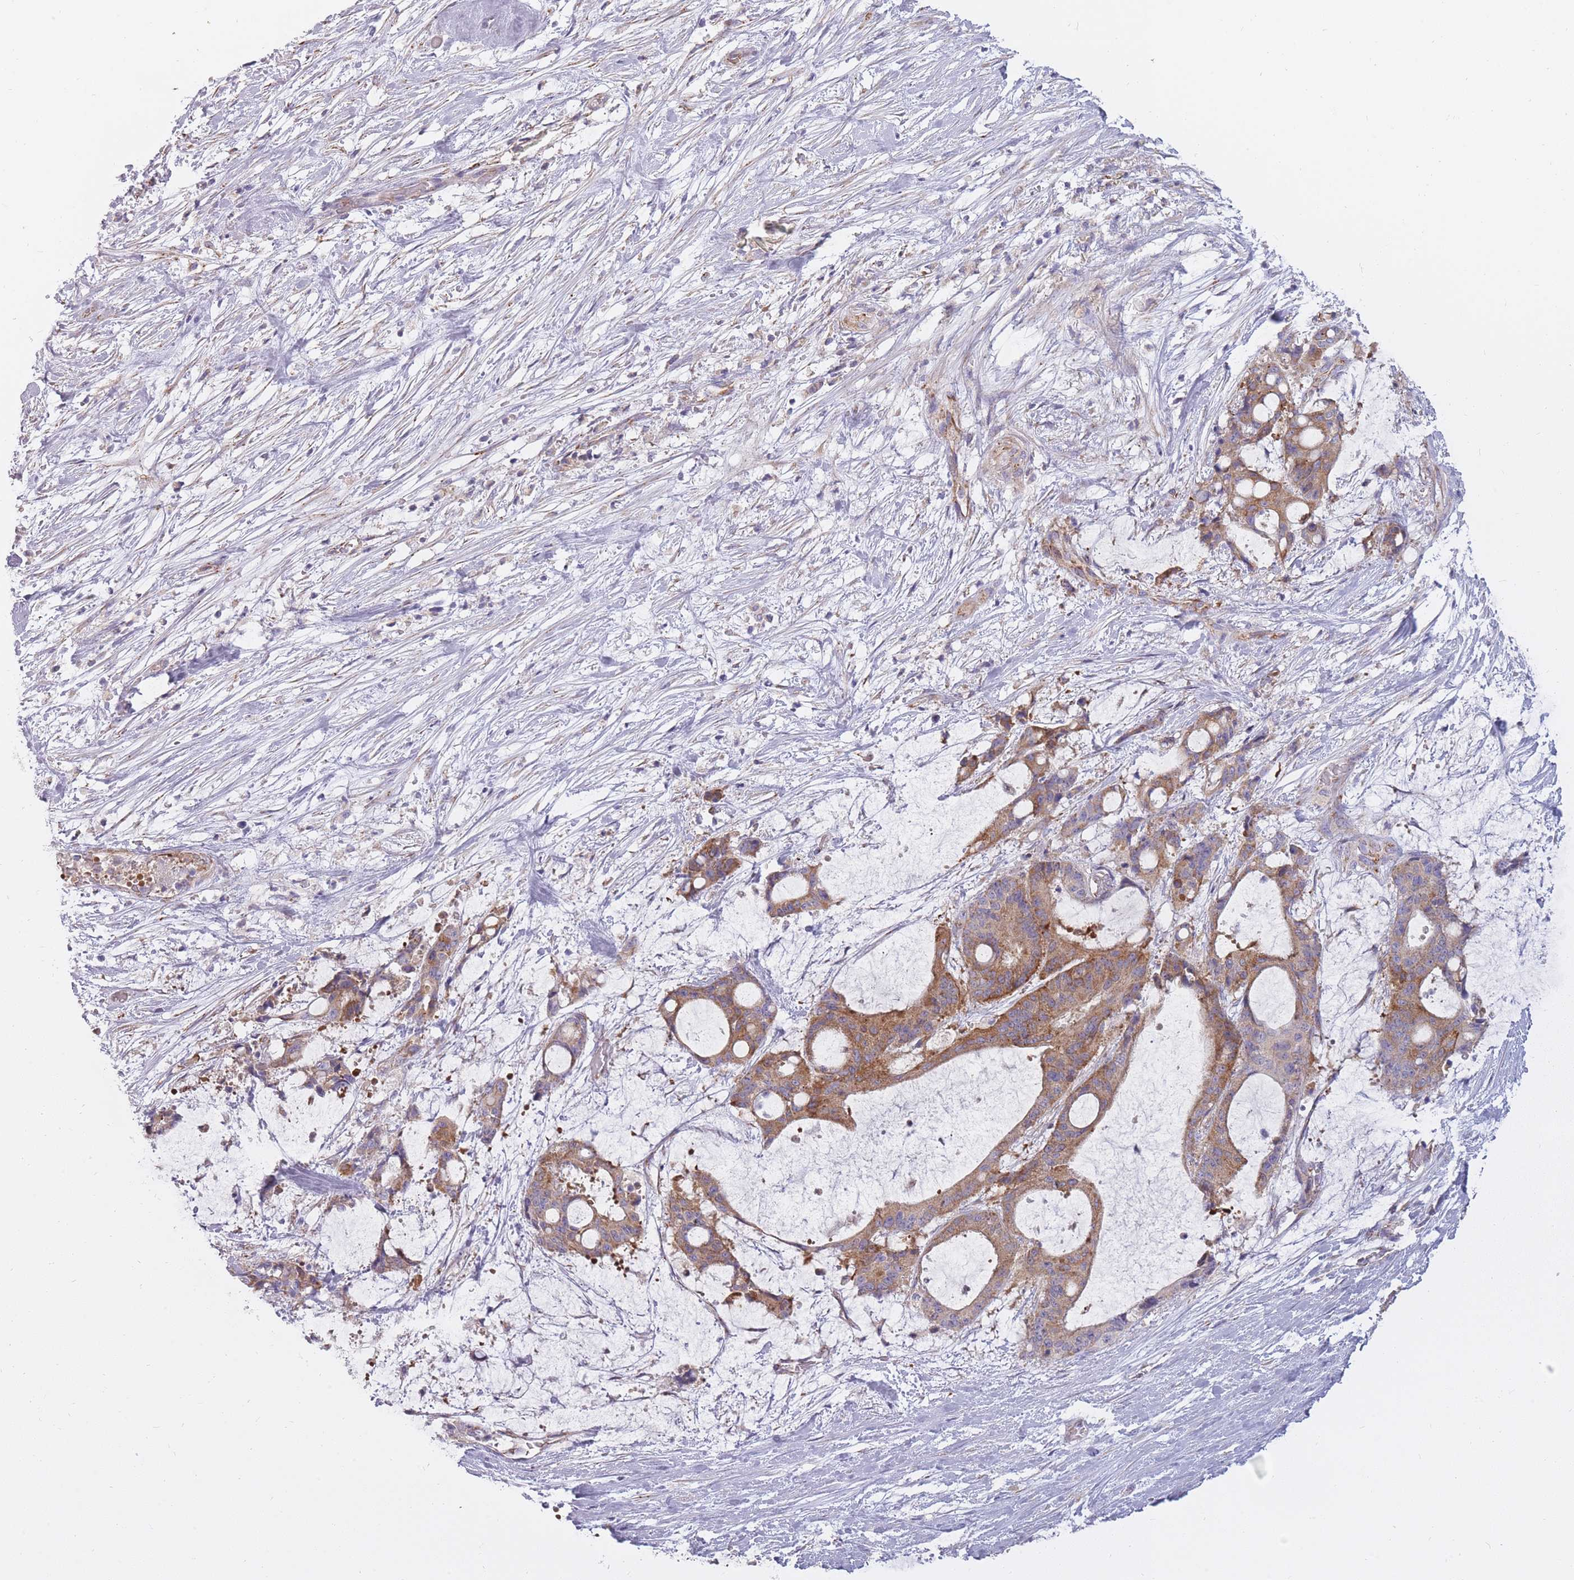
{"staining": {"intensity": "moderate", "quantity": ">75%", "location": "cytoplasmic/membranous"}, "tissue": "liver cancer", "cell_type": "Tumor cells", "image_type": "cancer", "snomed": [{"axis": "morphology", "description": "Normal tissue, NOS"}, {"axis": "morphology", "description": "Cholangiocarcinoma"}, {"axis": "topography", "description": "Liver"}, {"axis": "topography", "description": "Peripheral nerve tissue"}], "caption": "This photomicrograph demonstrates liver cancer stained with immunohistochemistry to label a protein in brown. The cytoplasmic/membranous of tumor cells show moderate positivity for the protein. Nuclei are counter-stained blue.", "gene": "ALKBH4", "patient": {"sex": "female", "age": 73}}